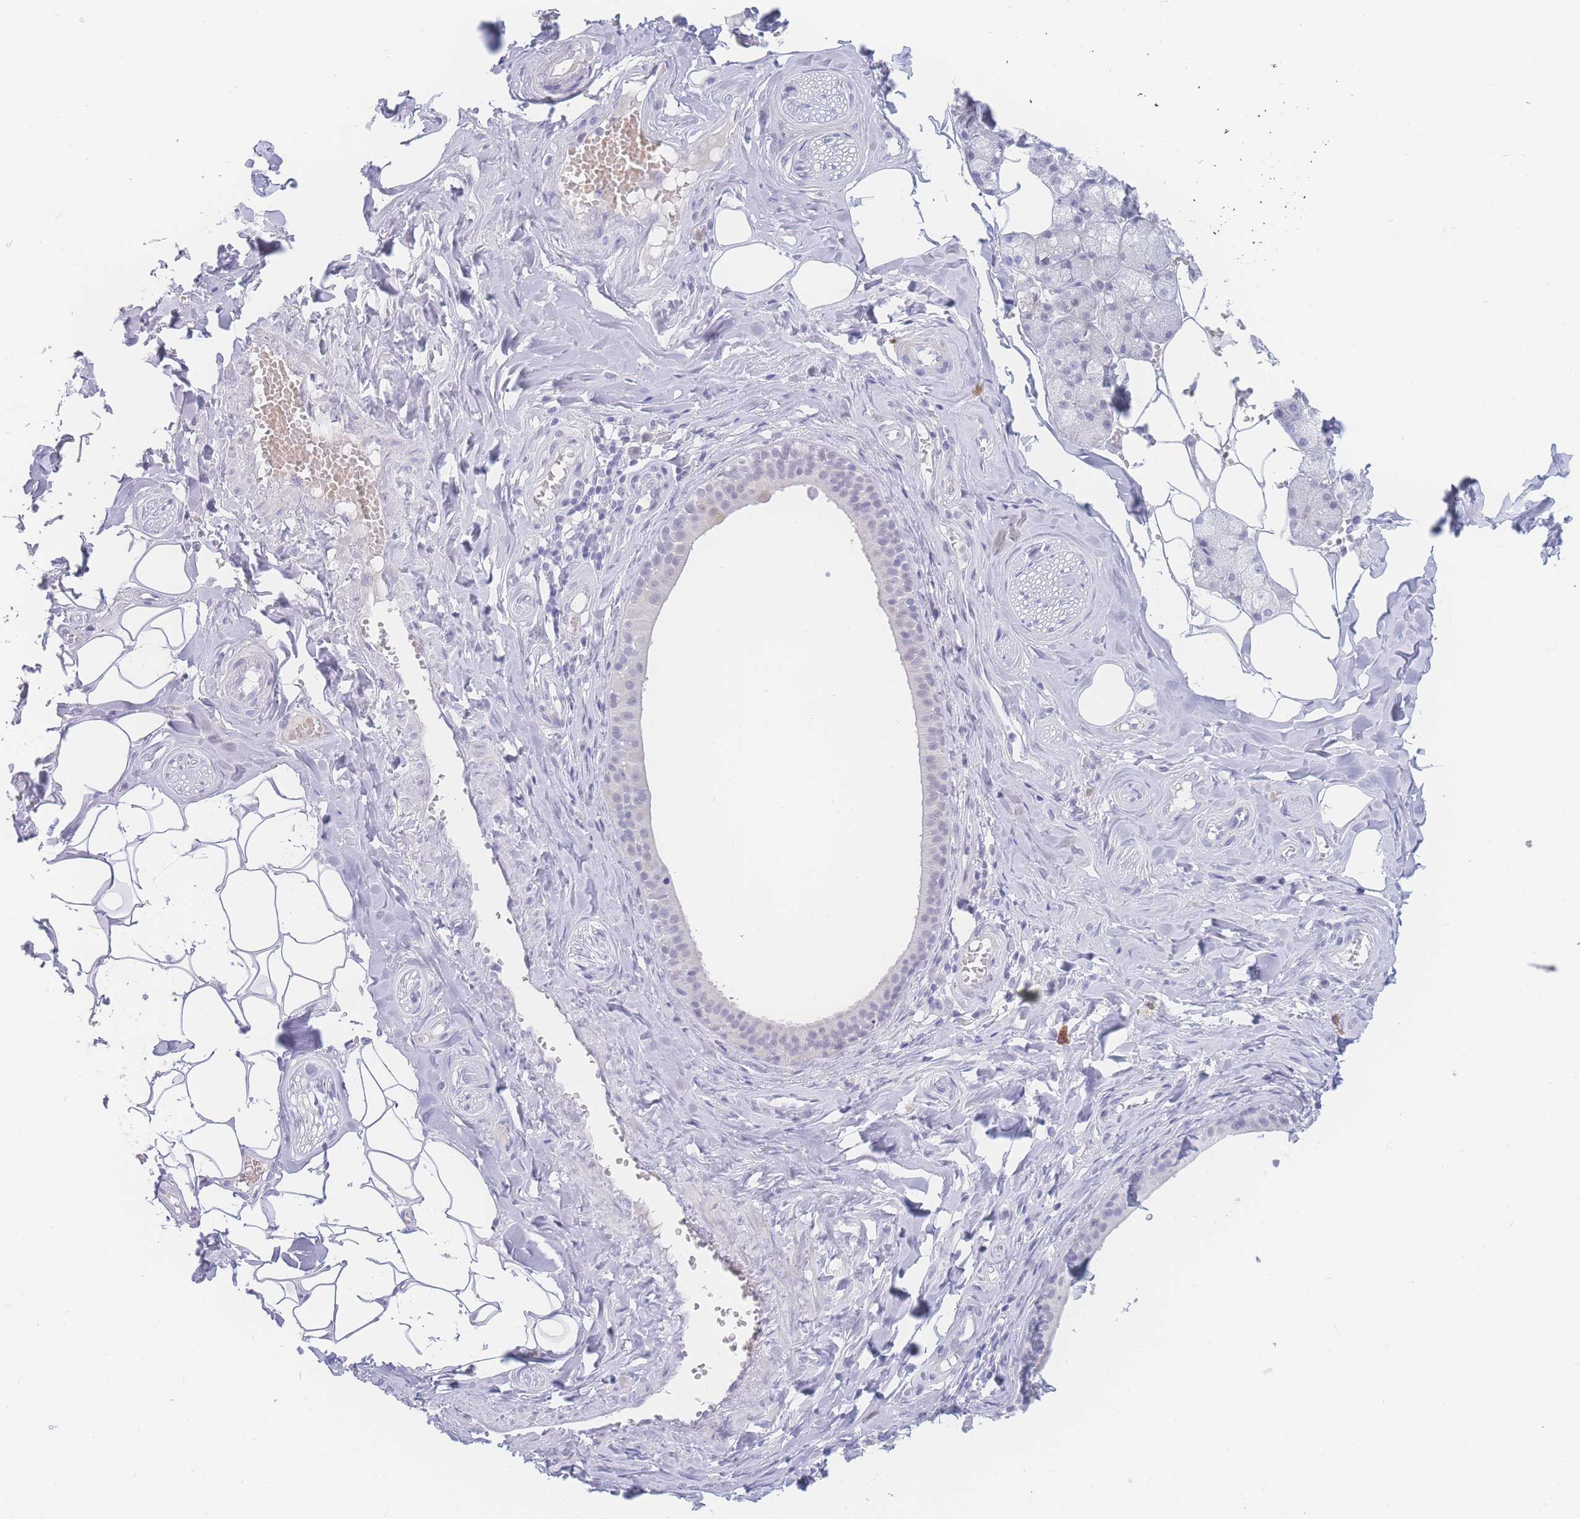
{"staining": {"intensity": "negative", "quantity": "none", "location": "none"}, "tissue": "salivary gland", "cell_type": "Glandular cells", "image_type": "normal", "snomed": [{"axis": "morphology", "description": "Normal tissue, NOS"}, {"axis": "topography", "description": "Salivary gland"}], "caption": "Protein analysis of benign salivary gland exhibits no significant expression in glandular cells. (Stains: DAB (3,3'-diaminobenzidine) immunohistochemistry (IHC) with hematoxylin counter stain, Microscopy: brightfield microscopy at high magnification).", "gene": "PRSS22", "patient": {"sex": "male", "age": 62}}